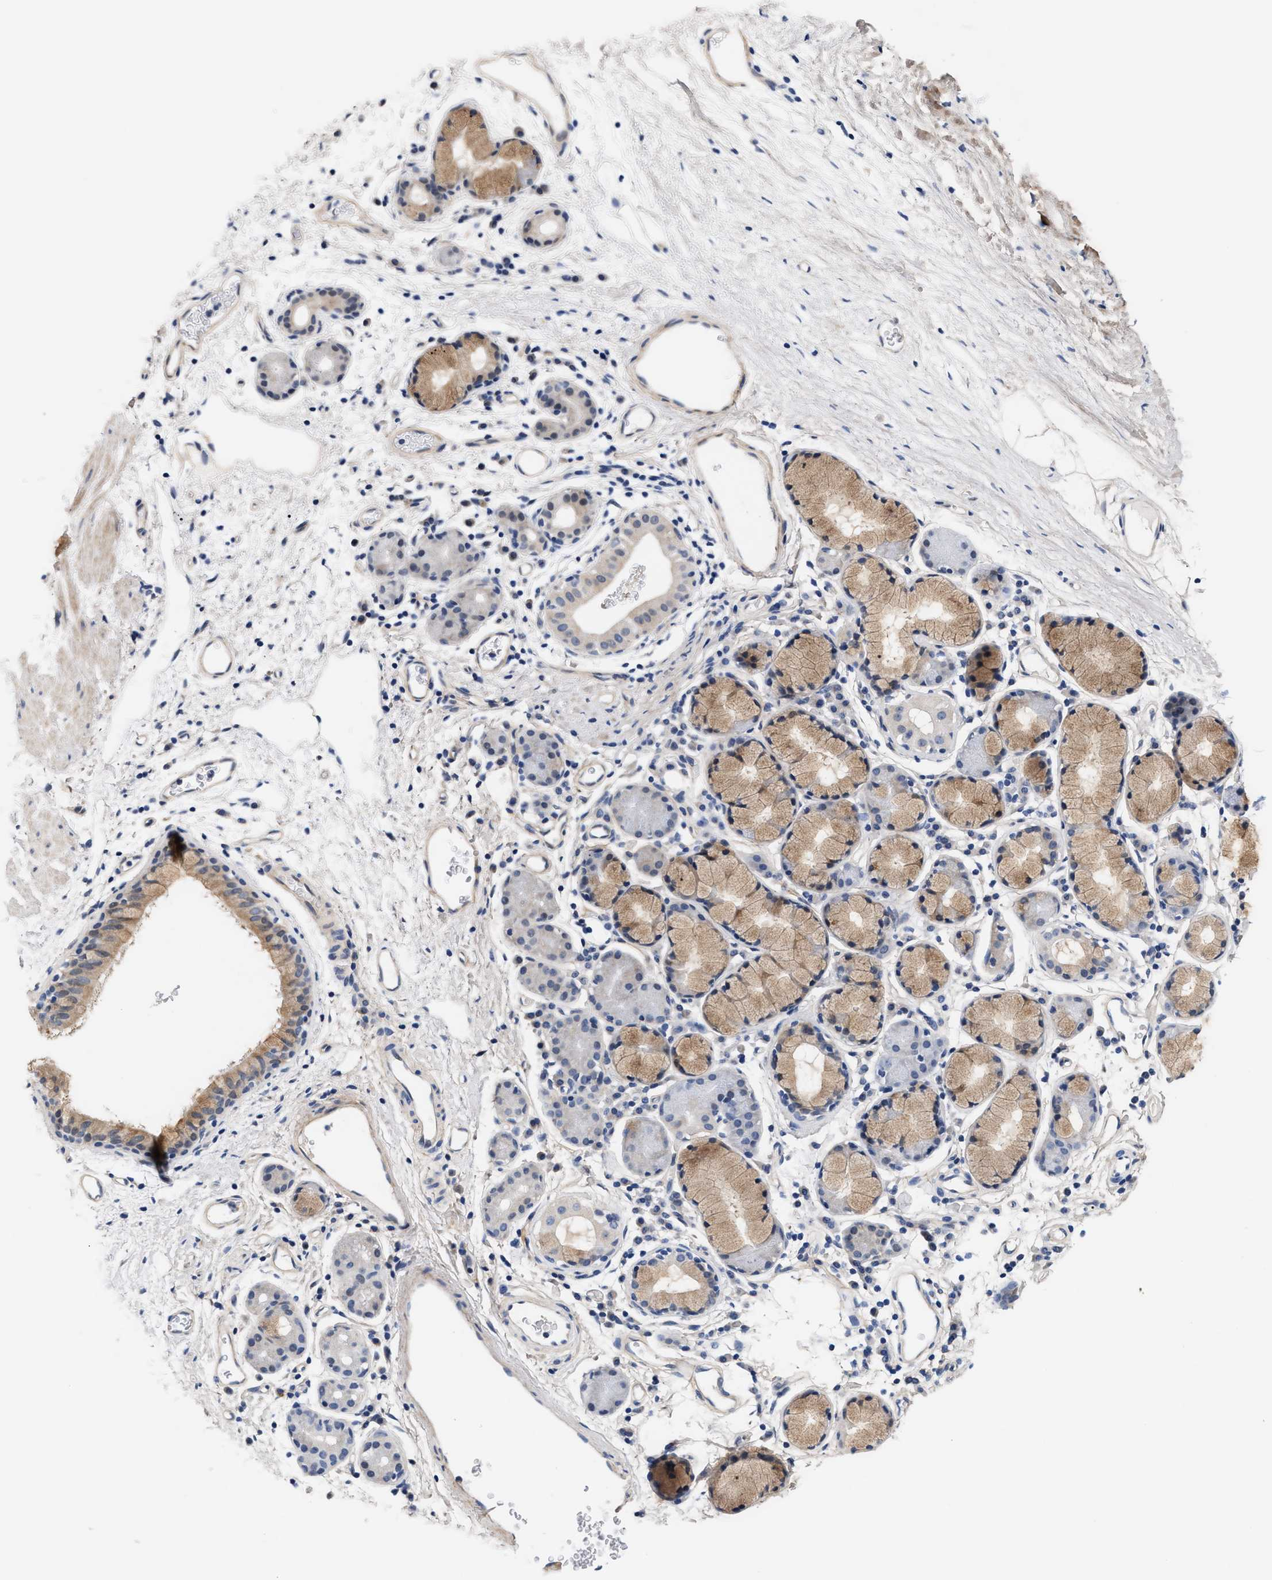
{"staining": {"intensity": "moderate", "quantity": ">75%", "location": "cytoplasmic/membranous"}, "tissue": "bronchus", "cell_type": "Respiratory epithelial cells", "image_type": "normal", "snomed": [{"axis": "morphology", "description": "Normal tissue, NOS"}, {"axis": "topography", "description": "Cartilage tissue"}, {"axis": "topography", "description": "Bronchus"}], "caption": "Bronchus was stained to show a protein in brown. There is medium levels of moderate cytoplasmic/membranous expression in approximately >75% of respiratory epithelial cells. The staining was performed using DAB (3,3'-diaminobenzidine) to visualize the protein expression in brown, while the nuclei were stained in blue with hematoxylin (Magnification: 20x).", "gene": "ACTL7B", "patient": {"sex": "female", "age": 53}}